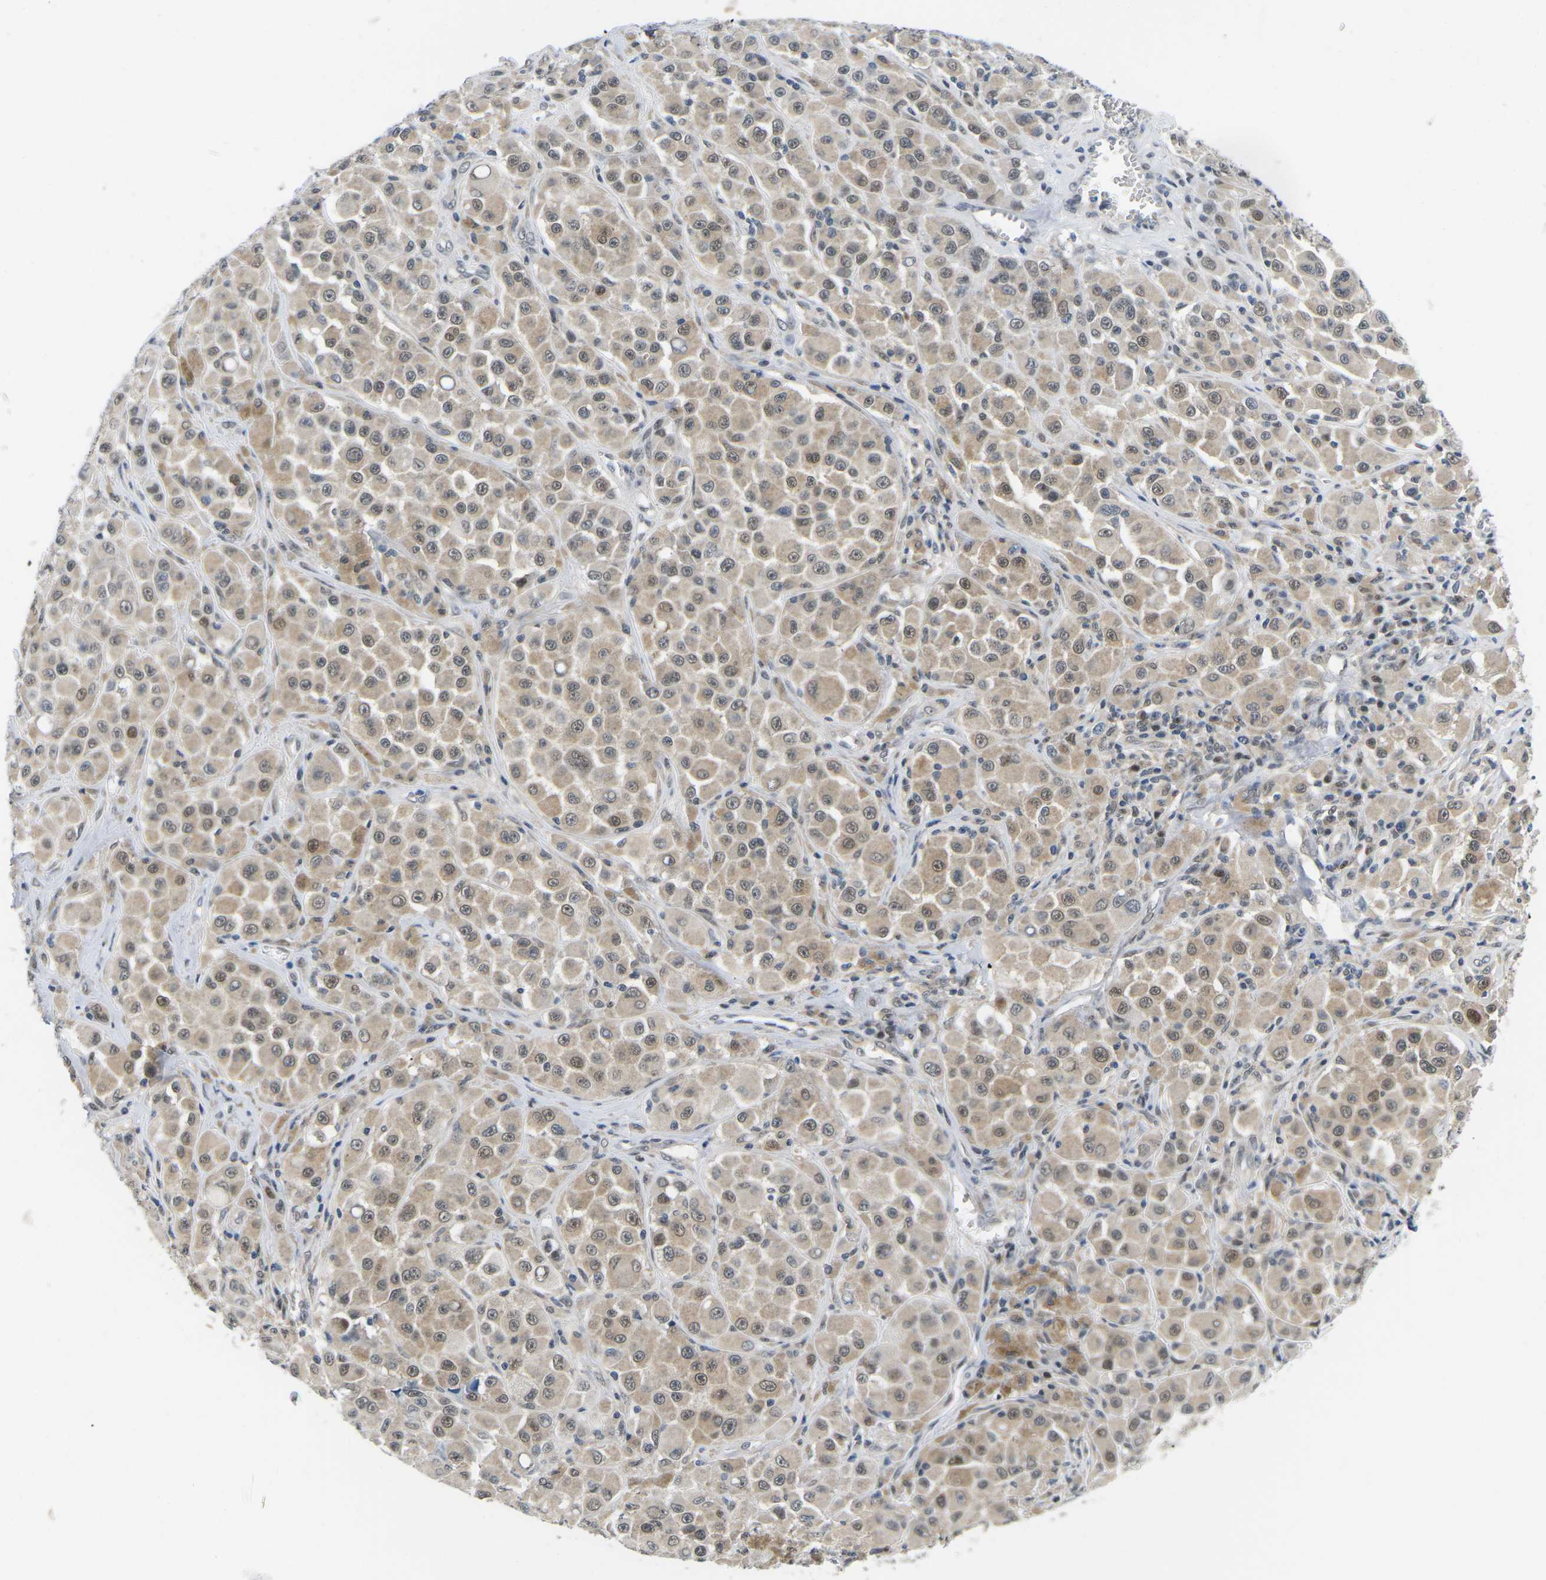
{"staining": {"intensity": "weak", "quantity": ">75%", "location": "cytoplasmic/membranous,nuclear"}, "tissue": "melanoma", "cell_type": "Tumor cells", "image_type": "cancer", "snomed": [{"axis": "morphology", "description": "Malignant melanoma, NOS"}, {"axis": "topography", "description": "Skin"}], "caption": "DAB (3,3'-diaminobenzidine) immunohistochemical staining of melanoma exhibits weak cytoplasmic/membranous and nuclear protein staining in about >75% of tumor cells. (DAB = brown stain, brightfield microscopy at high magnification).", "gene": "UBA7", "patient": {"sex": "male", "age": 84}}